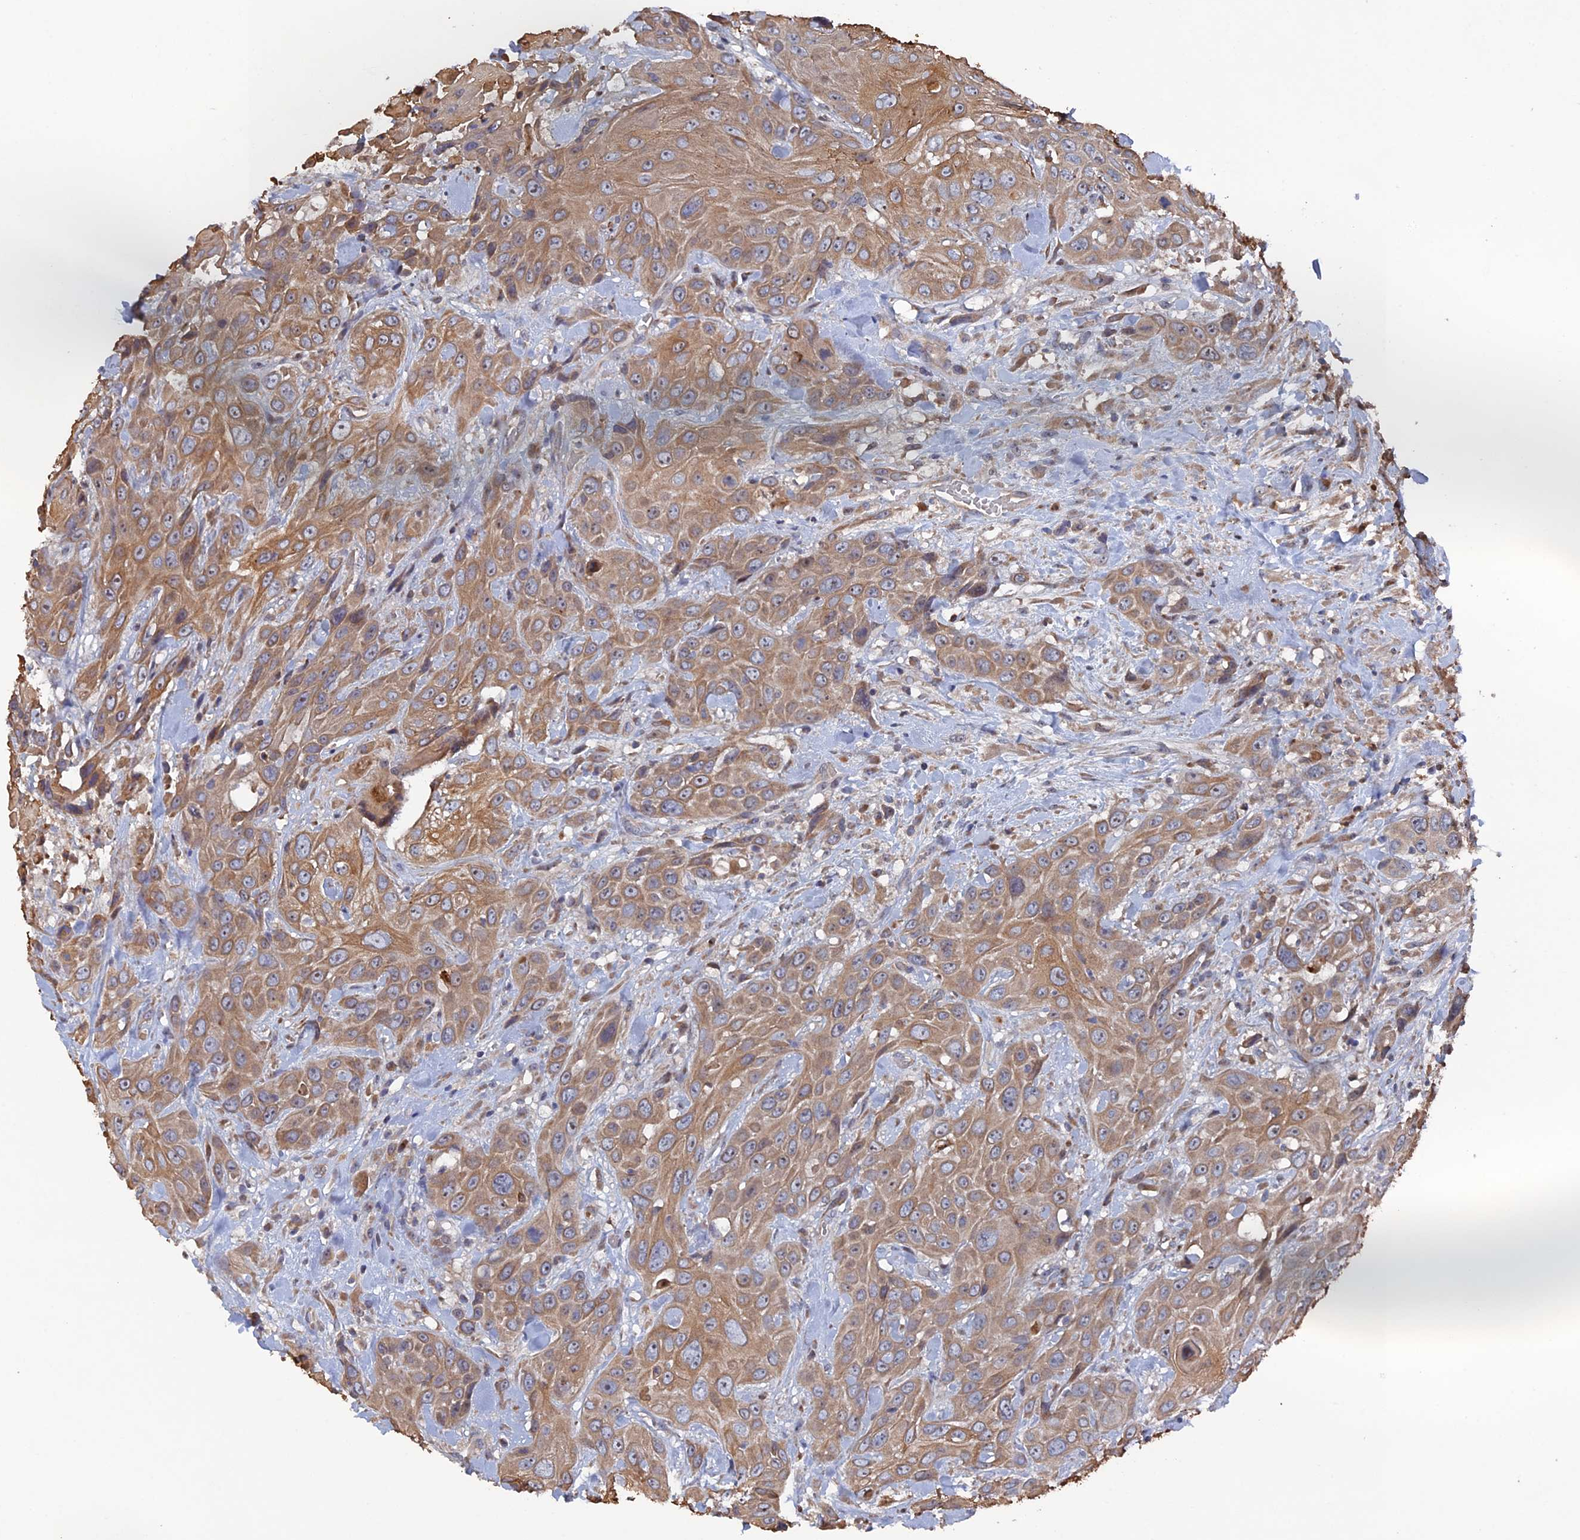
{"staining": {"intensity": "weak", "quantity": ">75%", "location": "cytoplasmic/membranous"}, "tissue": "head and neck cancer", "cell_type": "Tumor cells", "image_type": "cancer", "snomed": [{"axis": "morphology", "description": "Squamous cell carcinoma, NOS"}, {"axis": "topography", "description": "Head-Neck"}], "caption": "DAB immunohistochemical staining of head and neck squamous cell carcinoma displays weak cytoplasmic/membranous protein positivity in approximately >75% of tumor cells. (Brightfield microscopy of DAB IHC at high magnification).", "gene": "VPS37C", "patient": {"sex": "male", "age": 81}}